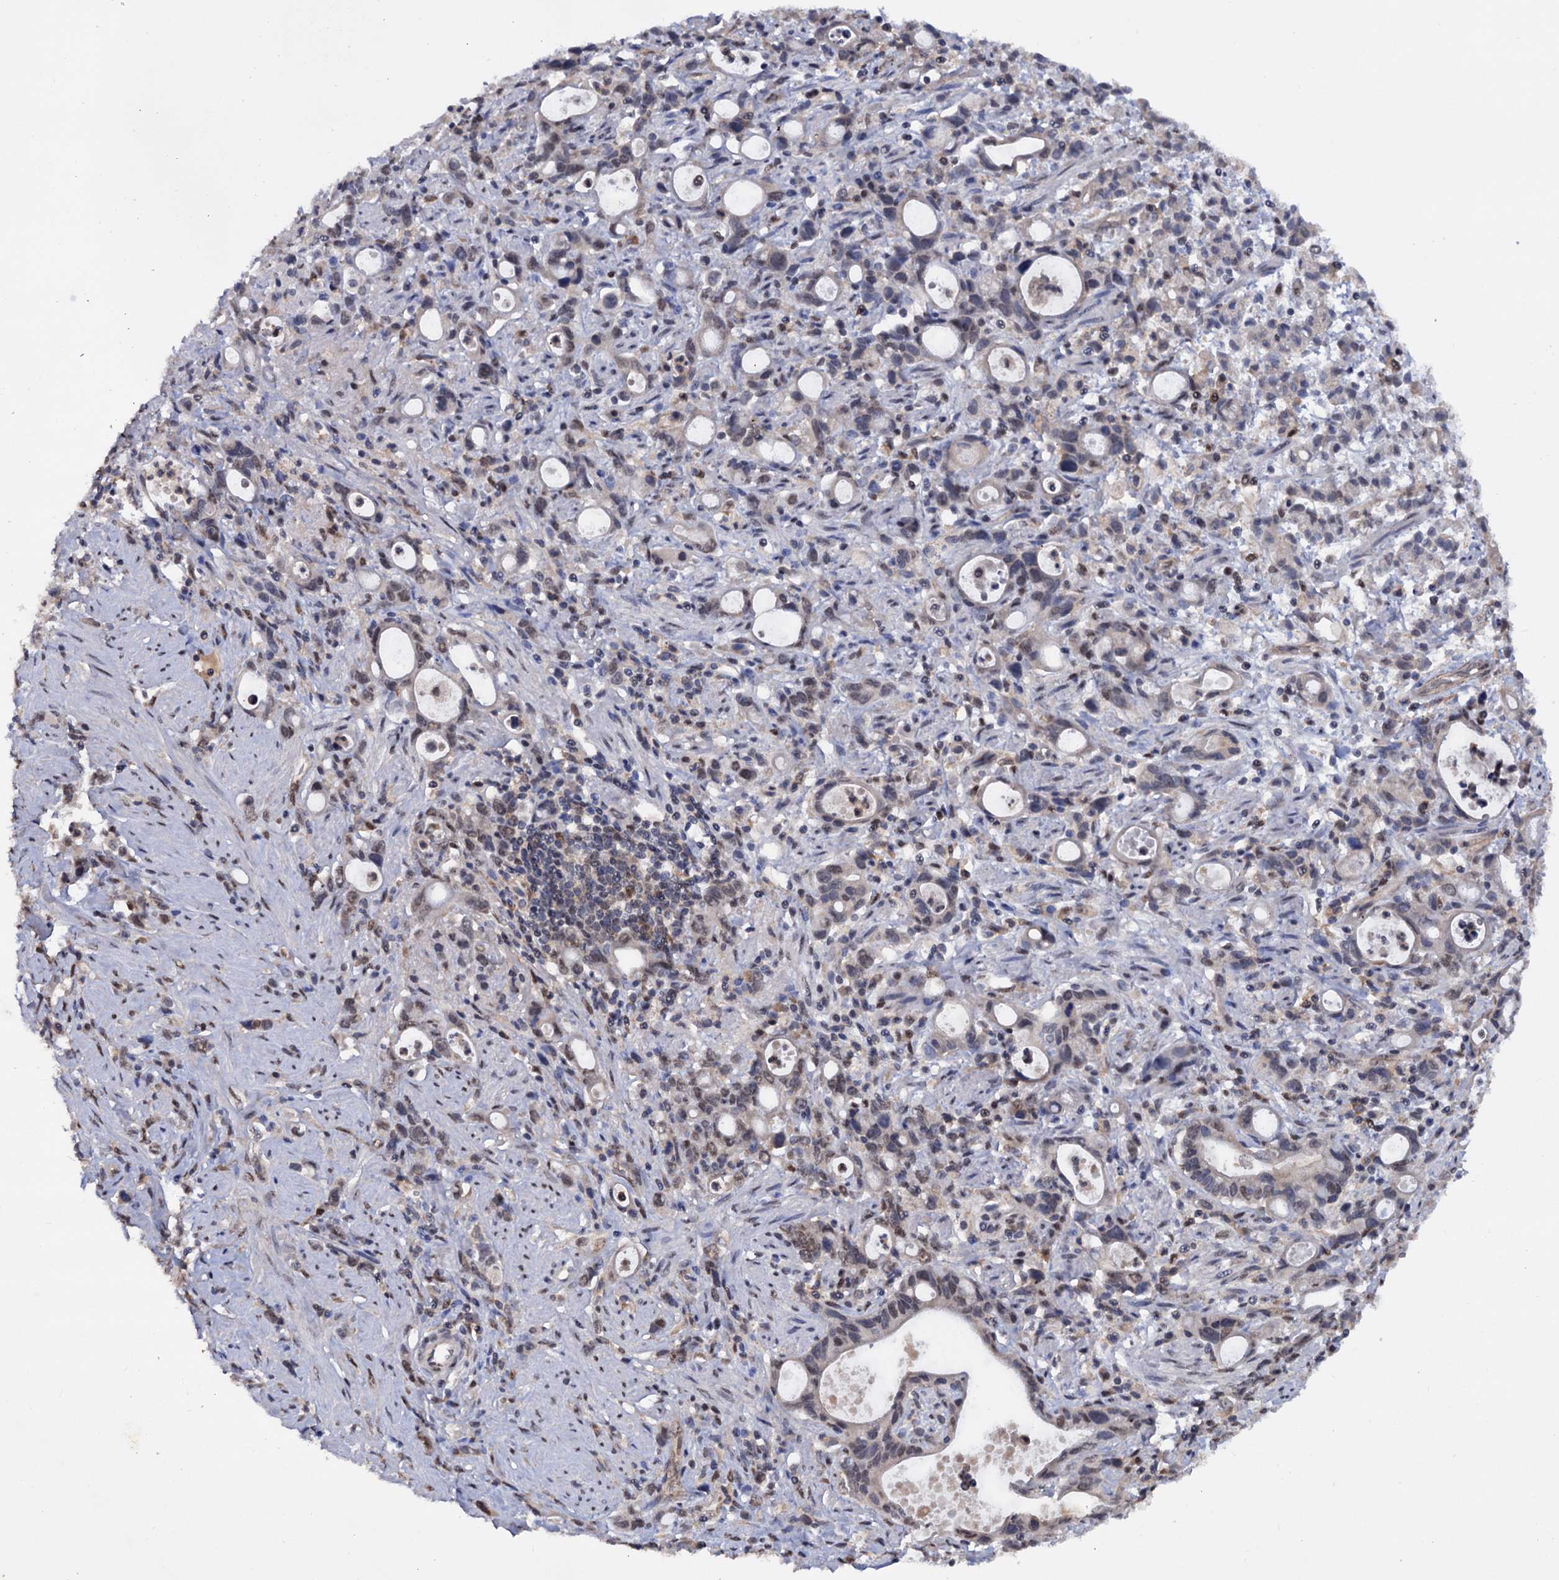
{"staining": {"intensity": "weak", "quantity": "<25%", "location": "cytoplasmic/membranous,nuclear"}, "tissue": "stomach cancer", "cell_type": "Tumor cells", "image_type": "cancer", "snomed": [{"axis": "morphology", "description": "Adenocarcinoma, NOS"}, {"axis": "topography", "description": "Stomach, lower"}], "caption": "Stomach cancer (adenocarcinoma) was stained to show a protein in brown. There is no significant staining in tumor cells. (DAB (3,3'-diaminobenzidine) immunohistochemistry visualized using brightfield microscopy, high magnification).", "gene": "TBC1D12", "patient": {"sex": "female", "age": 43}}